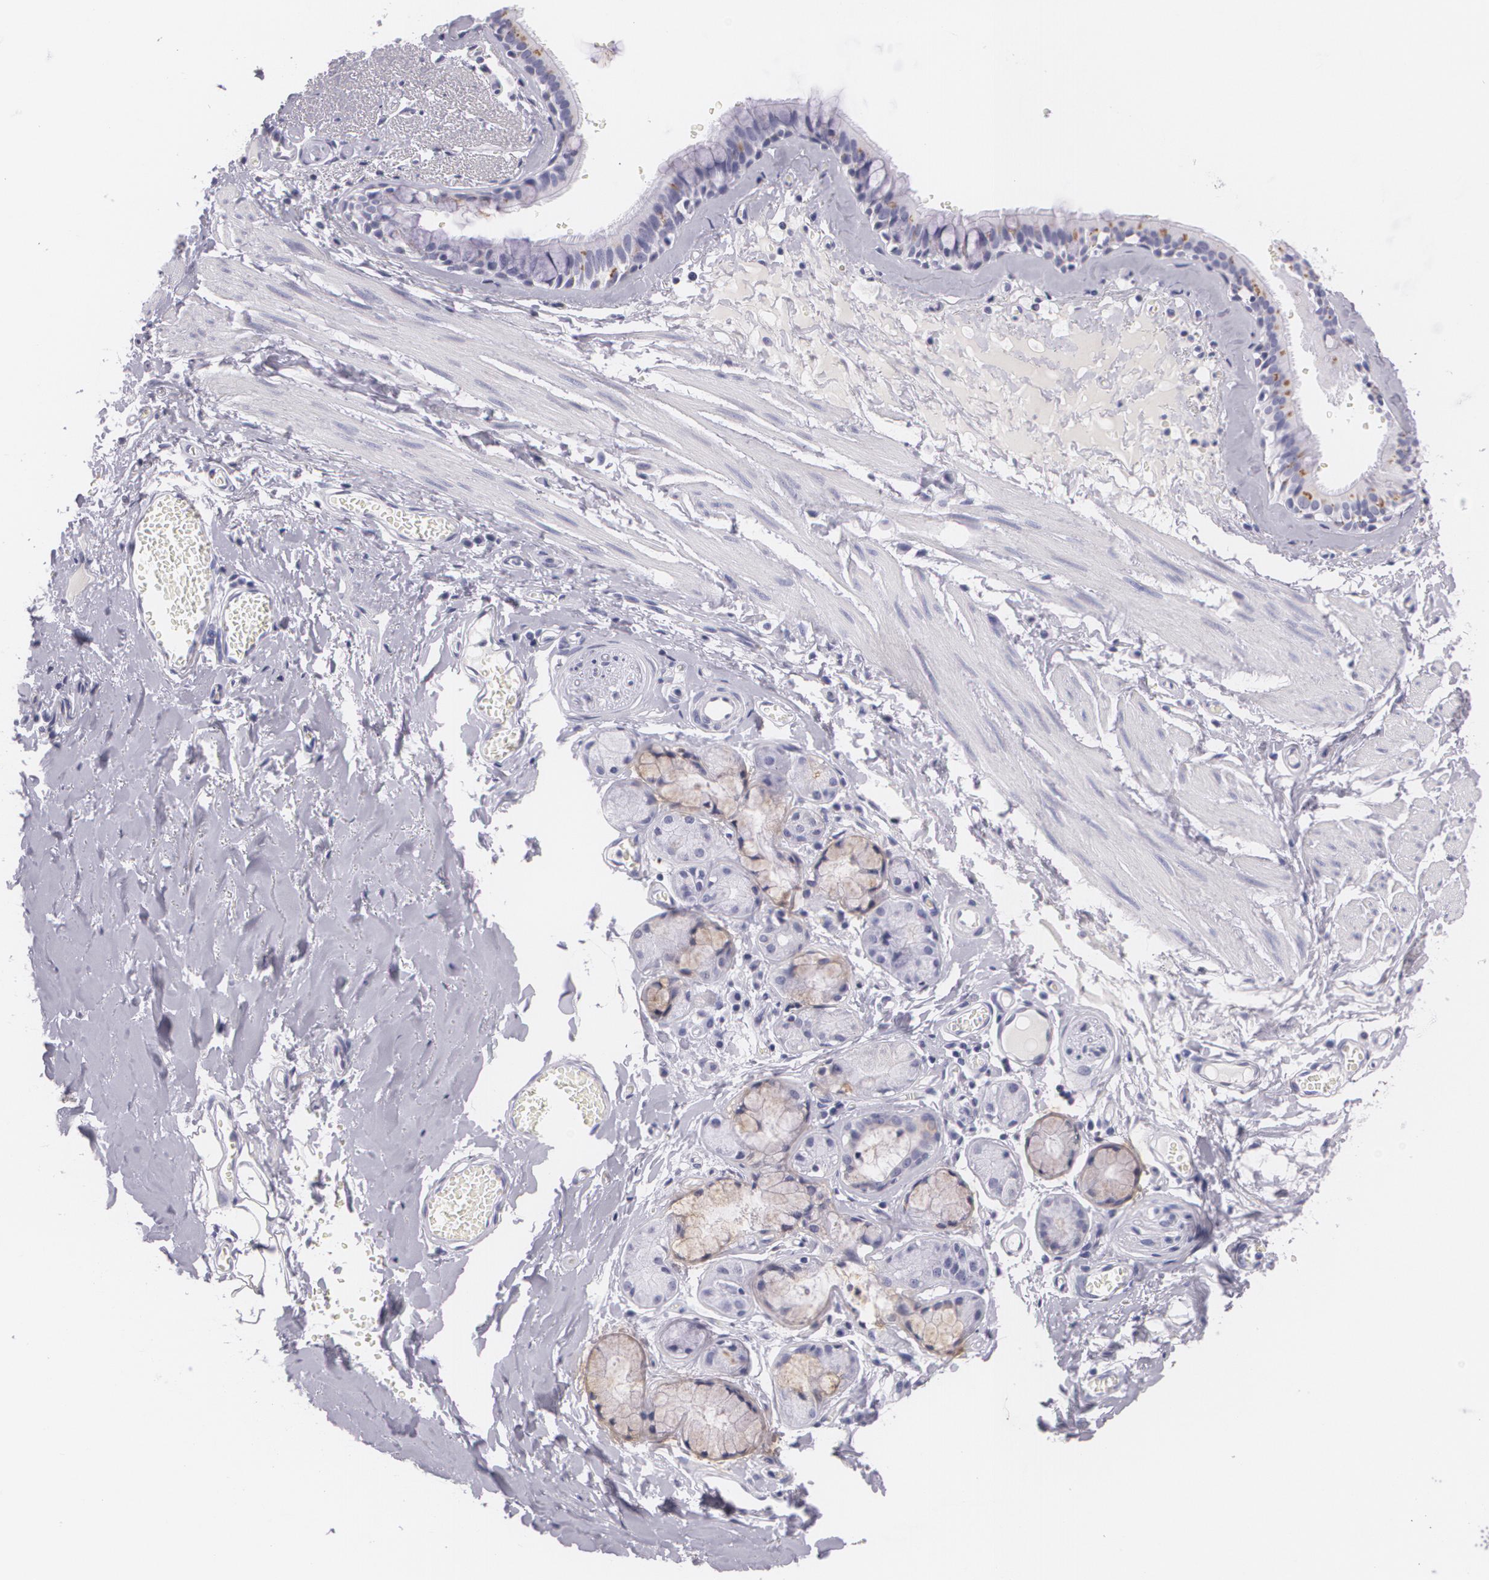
{"staining": {"intensity": "negative", "quantity": "none", "location": "none"}, "tissue": "bronchus", "cell_type": "Respiratory epithelial cells", "image_type": "normal", "snomed": [{"axis": "morphology", "description": "Normal tissue, NOS"}, {"axis": "topography", "description": "Bronchus"}, {"axis": "topography", "description": "Lung"}], "caption": "The immunohistochemistry (IHC) photomicrograph has no significant positivity in respiratory epithelial cells of bronchus.", "gene": "DLG4", "patient": {"sex": "female", "age": 56}}